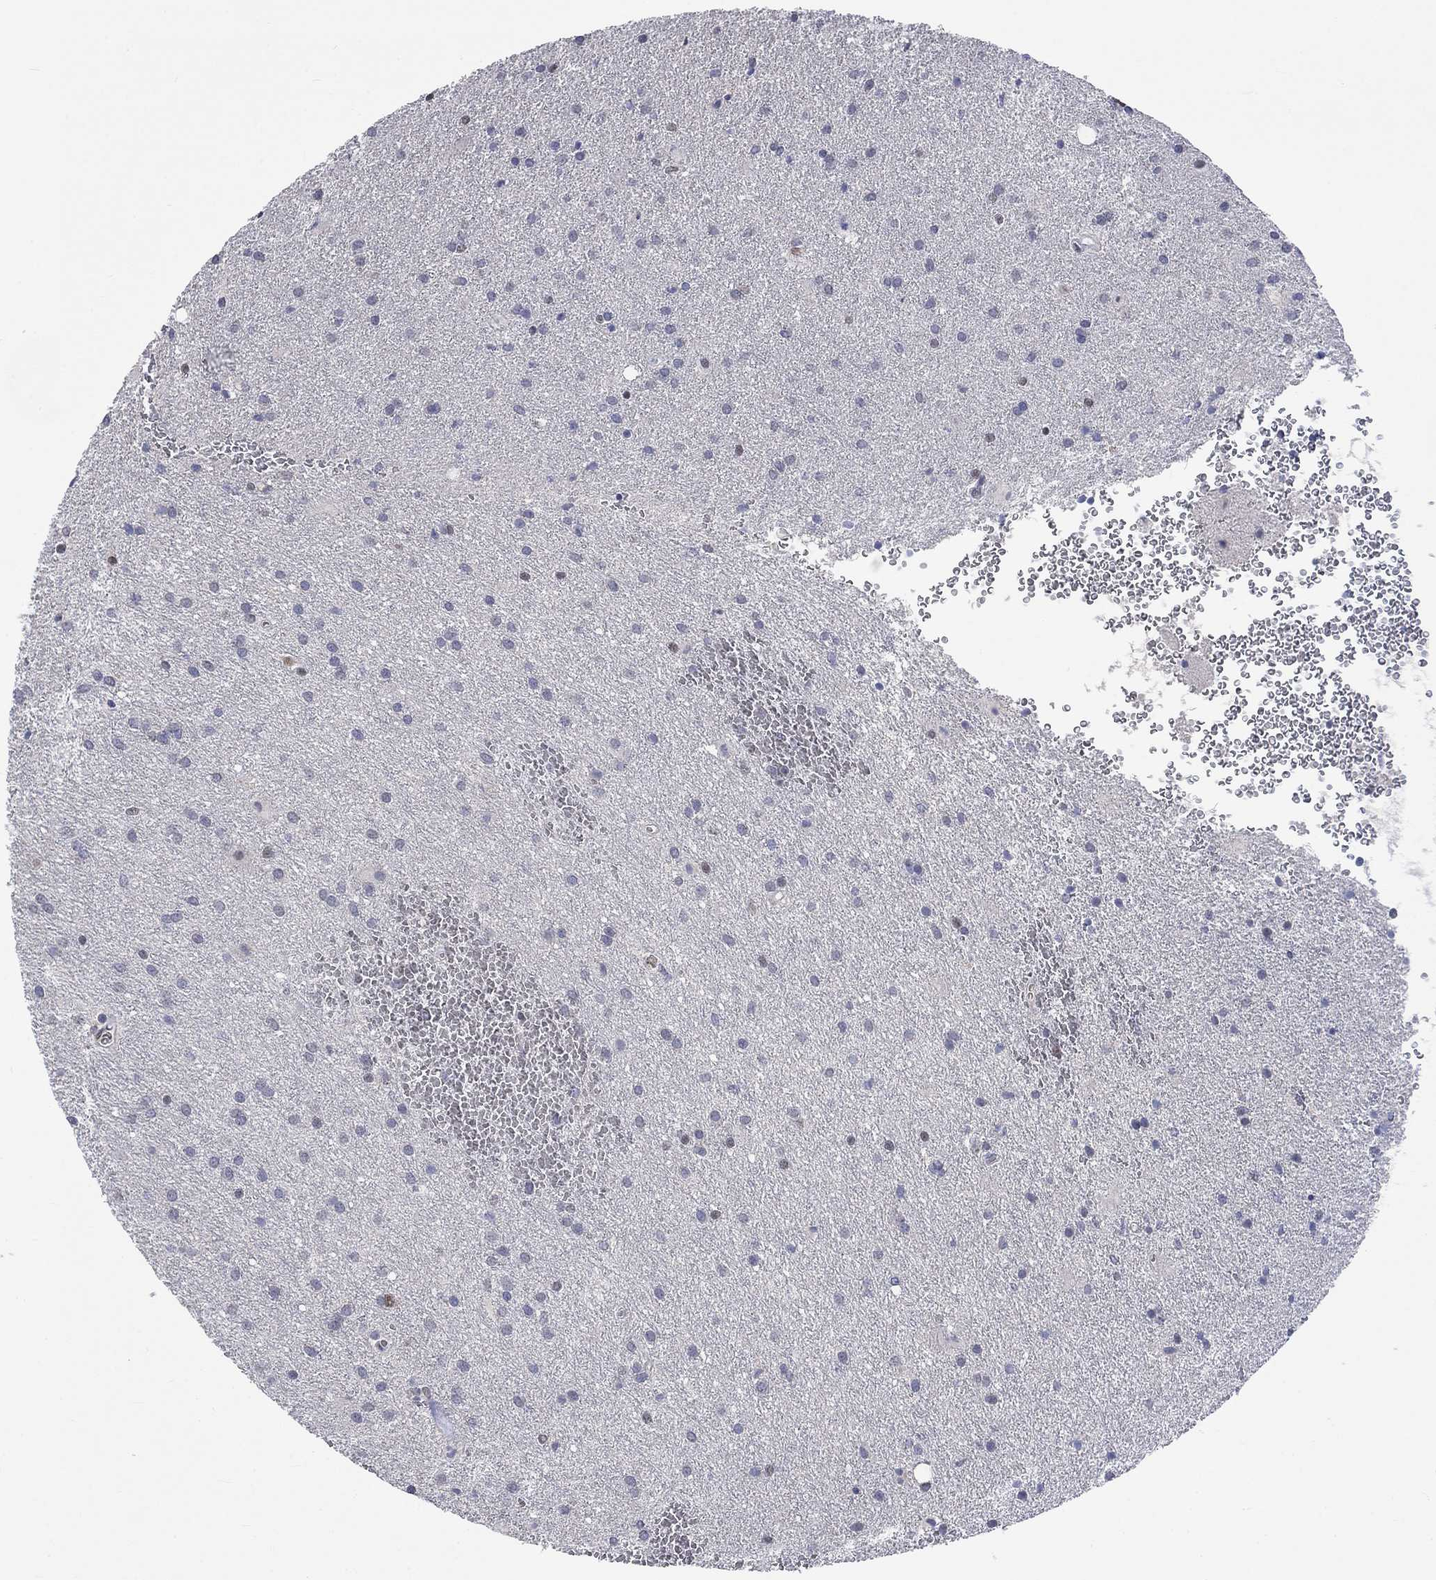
{"staining": {"intensity": "negative", "quantity": "none", "location": "none"}, "tissue": "glioma", "cell_type": "Tumor cells", "image_type": "cancer", "snomed": [{"axis": "morphology", "description": "Glioma, malignant, Low grade"}, {"axis": "topography", "description": "Brain"}], "caption": "Immunohistochemistry (IHC) micrograph of neoplastic tissue: human glioma stained with DAB demonstrates no significant protein expression in tumor cells. The staining is performed using DAB (3,3'-diaminobenzidine) brown chromogen with nuclei counter-stained in using hematoxylin.", "gene": "ZBTB18", "patient": {"sex": "male", "age": 58}}